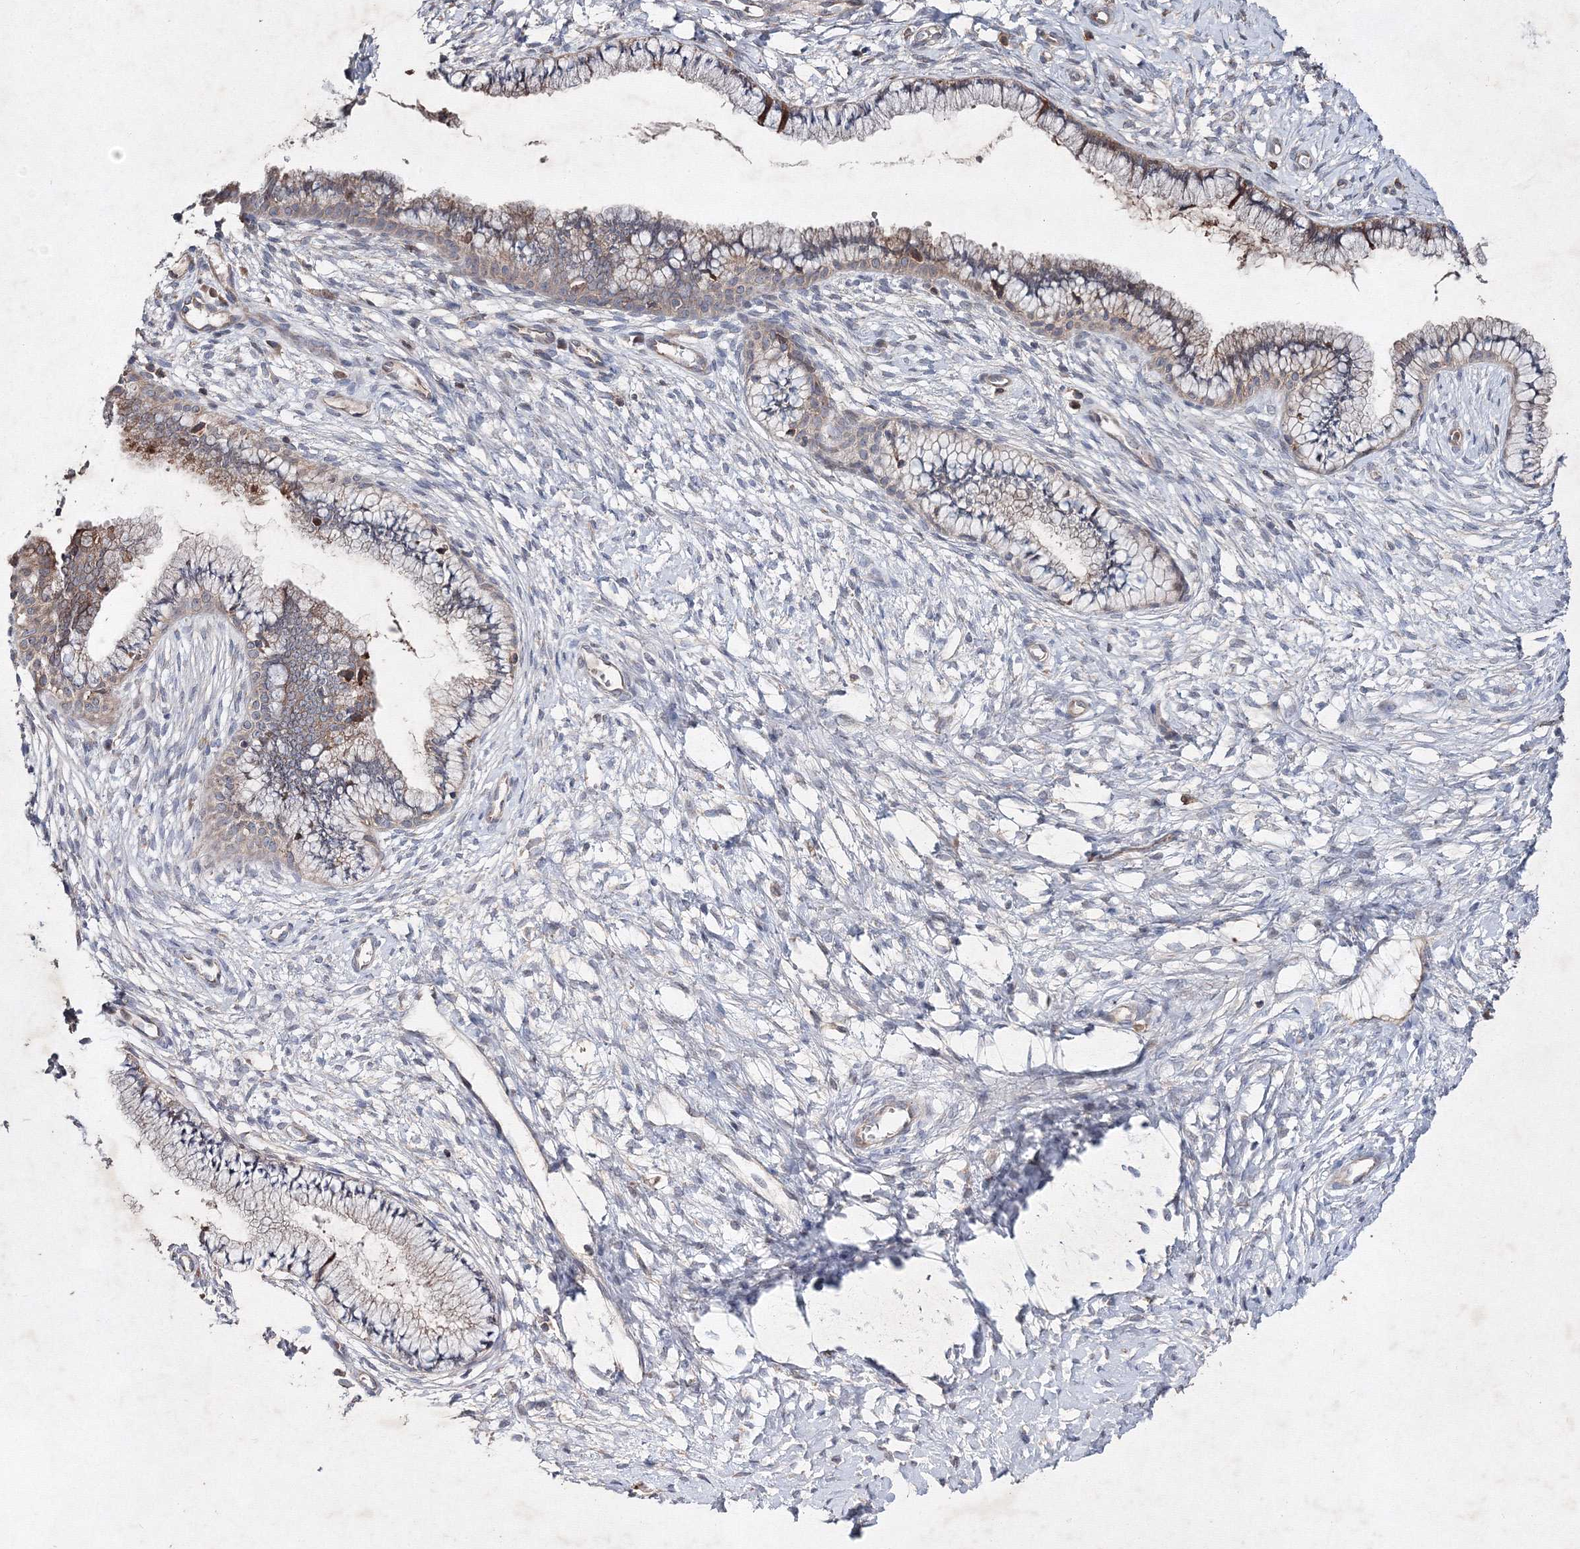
{"staining": {"intensity": "moderate", "quantity": "25%-75%", "location": "cytoplasmic/membranous"}, "tissue": "cervix", "cell_type": "Glandular cells", "image_type": "normal", "snomed": [{"axis": "morphology", "description": "Normal tissue, NOS"}, {"axis": "topography", "description": "Cervix"}], "caption": "Immunohistochemistry of unremarkable human cervix exhibits medium levels of moderate cytoplasmic/membranous staining in about 25%-75% of glandular cells. Nuclei are stained in blue.", "gene": "GFM1", "patient": {"sex": "female", "age": 36}}